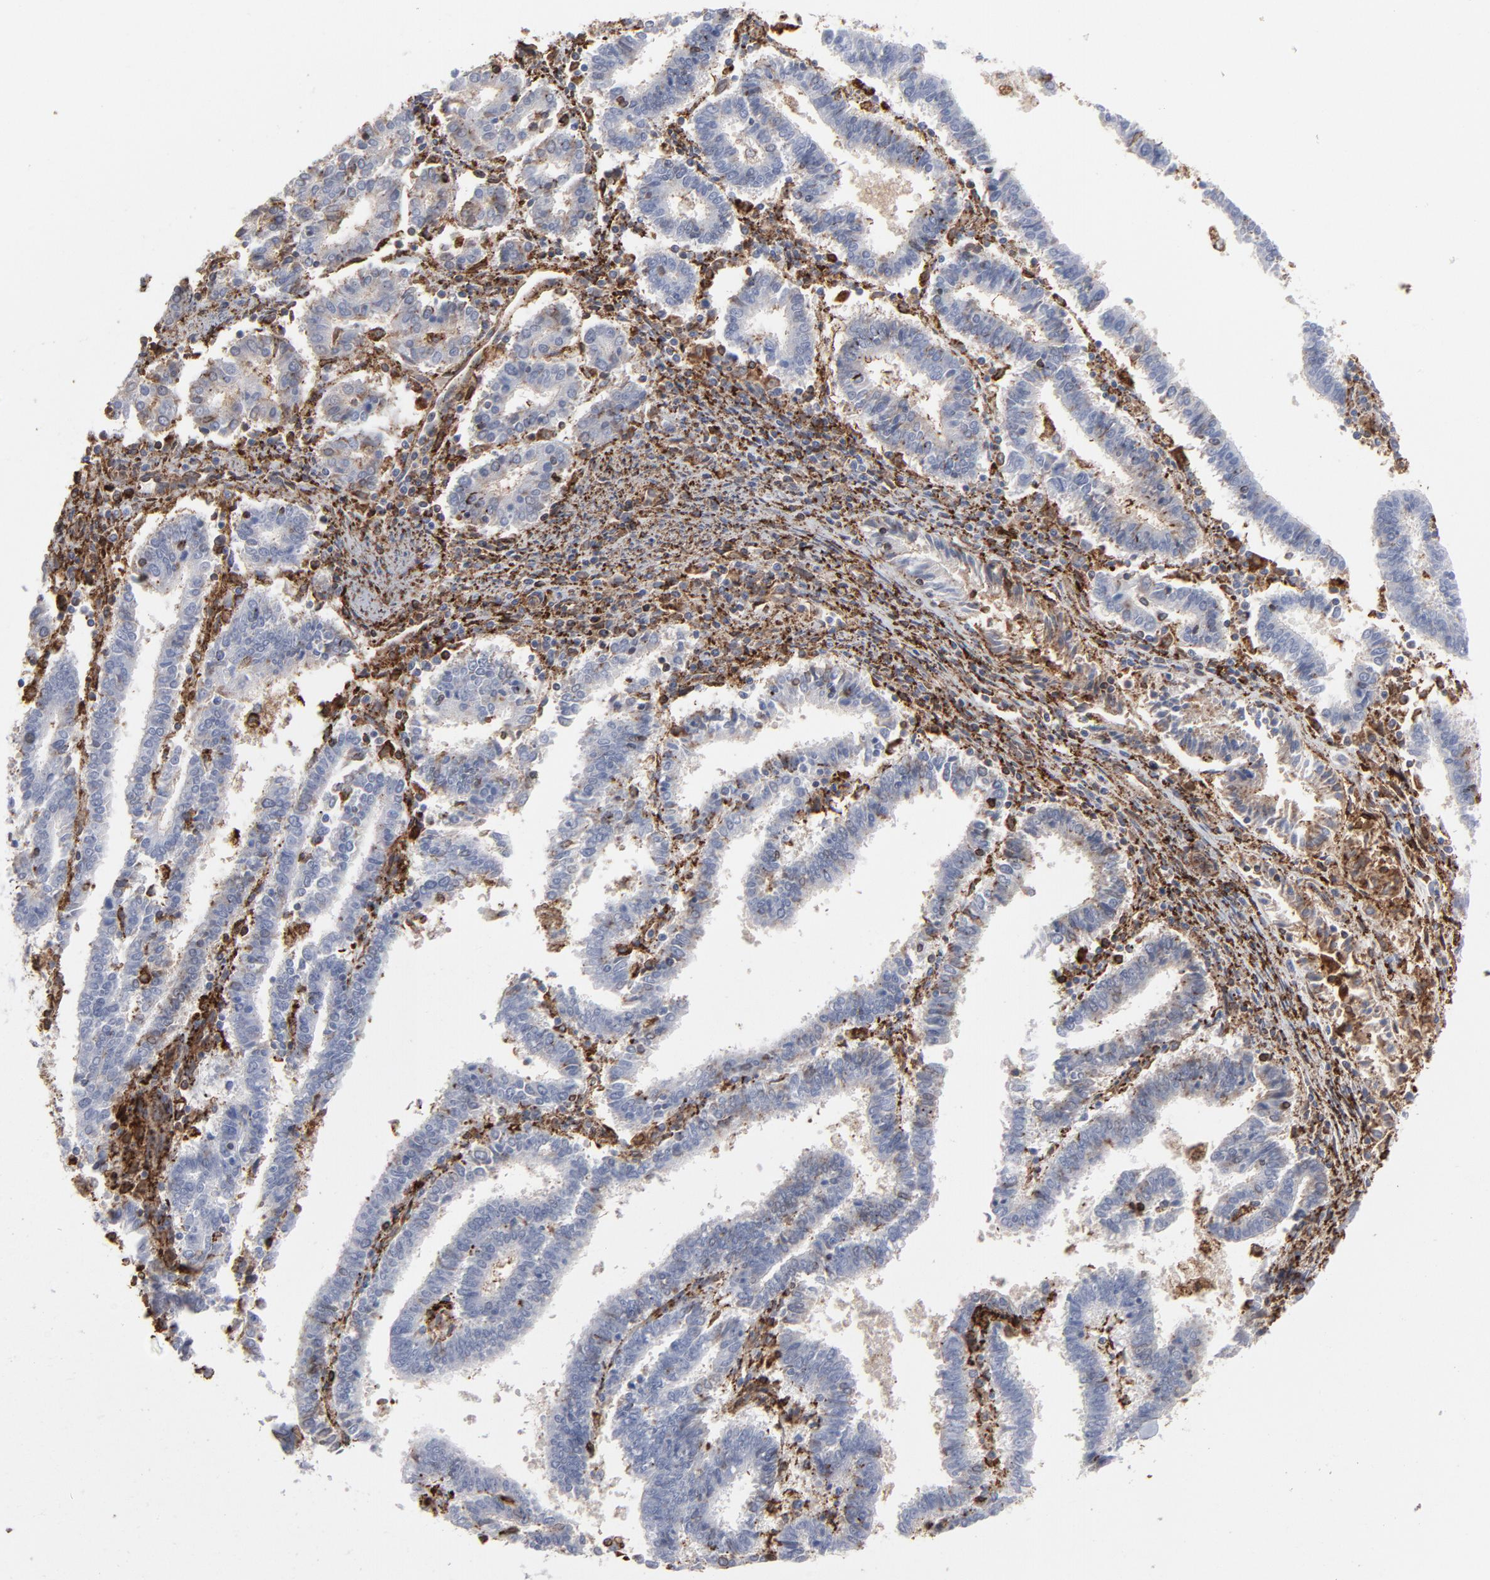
{"staining": {"intensity": "moderate", "quantity": "25%-75%", "location": "cytoplasmic/membranous"}, "tissue": "endometrial cancer", "cell_type": "Tumor cells", "image_type": "cancer", "snomed": [{"axis": "morphology", "description": "Adenocarcinoma, NOS"}, {"axis": "topography", "description": "Uterus"}], "caption": "A high-resolution histopathology image shows IHC staining of adenocarcinoma (endometrial), which displays moderate cytoplasmic/membranous staining in about 25%-75% of tumor cells.", "gene": "ANXA5", "patient": {"sex": "female", "age": 83}}